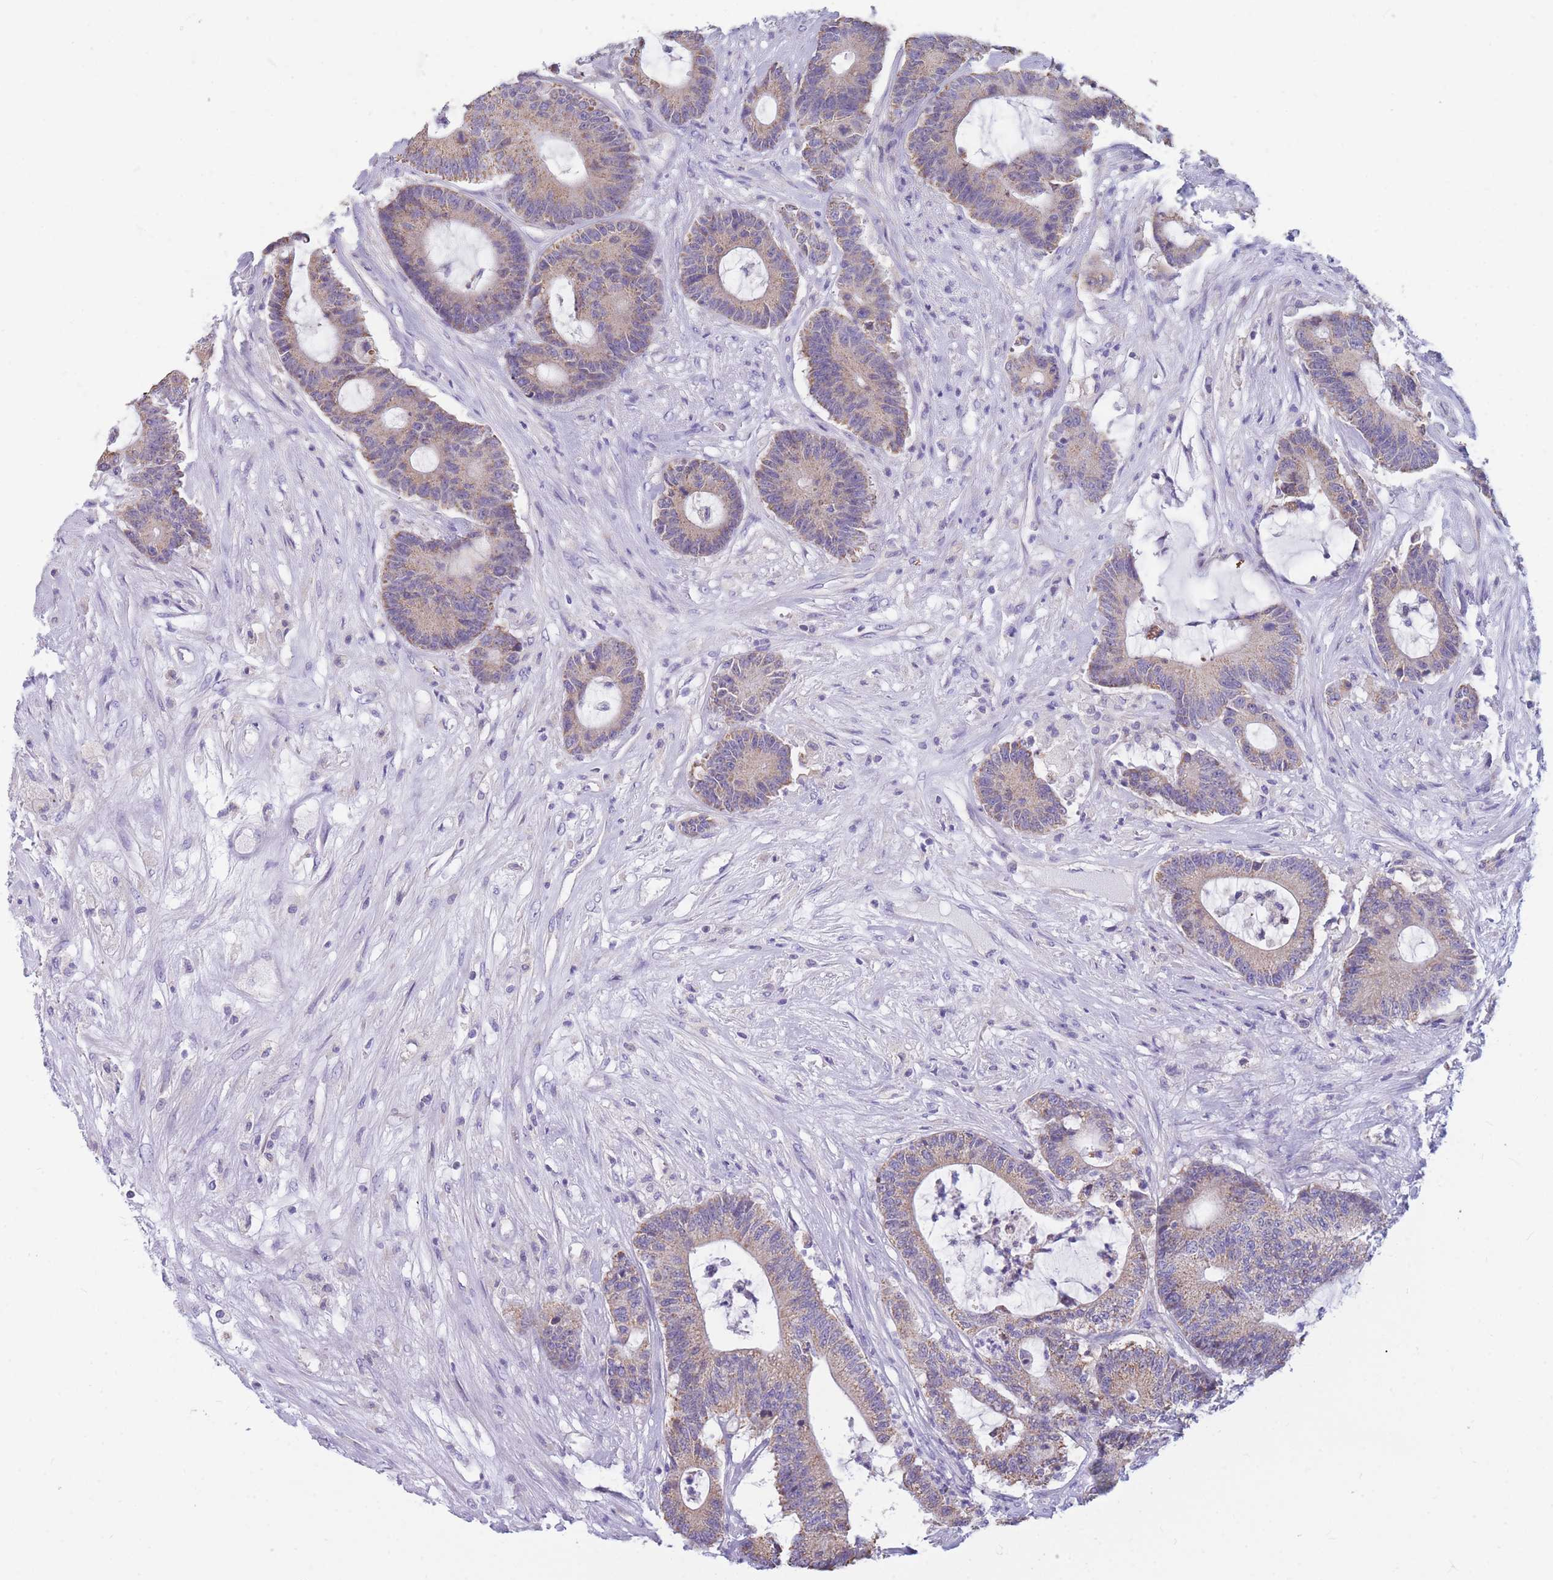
{"staining": {"intensity": "weak", "quantity": "25%-75%", "location": "cytoplasmic/membranous"}, "tissue": "colorectal cancer", "cell_type": "Tumor cells", "image_type": "cancer", "snomed": [{"axis": "morphology", "description": "Adenocarcinoma, NOS"}, {"axis": "topography", "description": "Colon"}], "caption": "Immunohistochemical staining of adenocarcinoma (colorectal) displays low levels of weak cytoplasmic/membranous protein staining in about 25%-75% of tumor cells.", "gene": "DHRS11", "patient": {"sex": "female", "age": 84}}